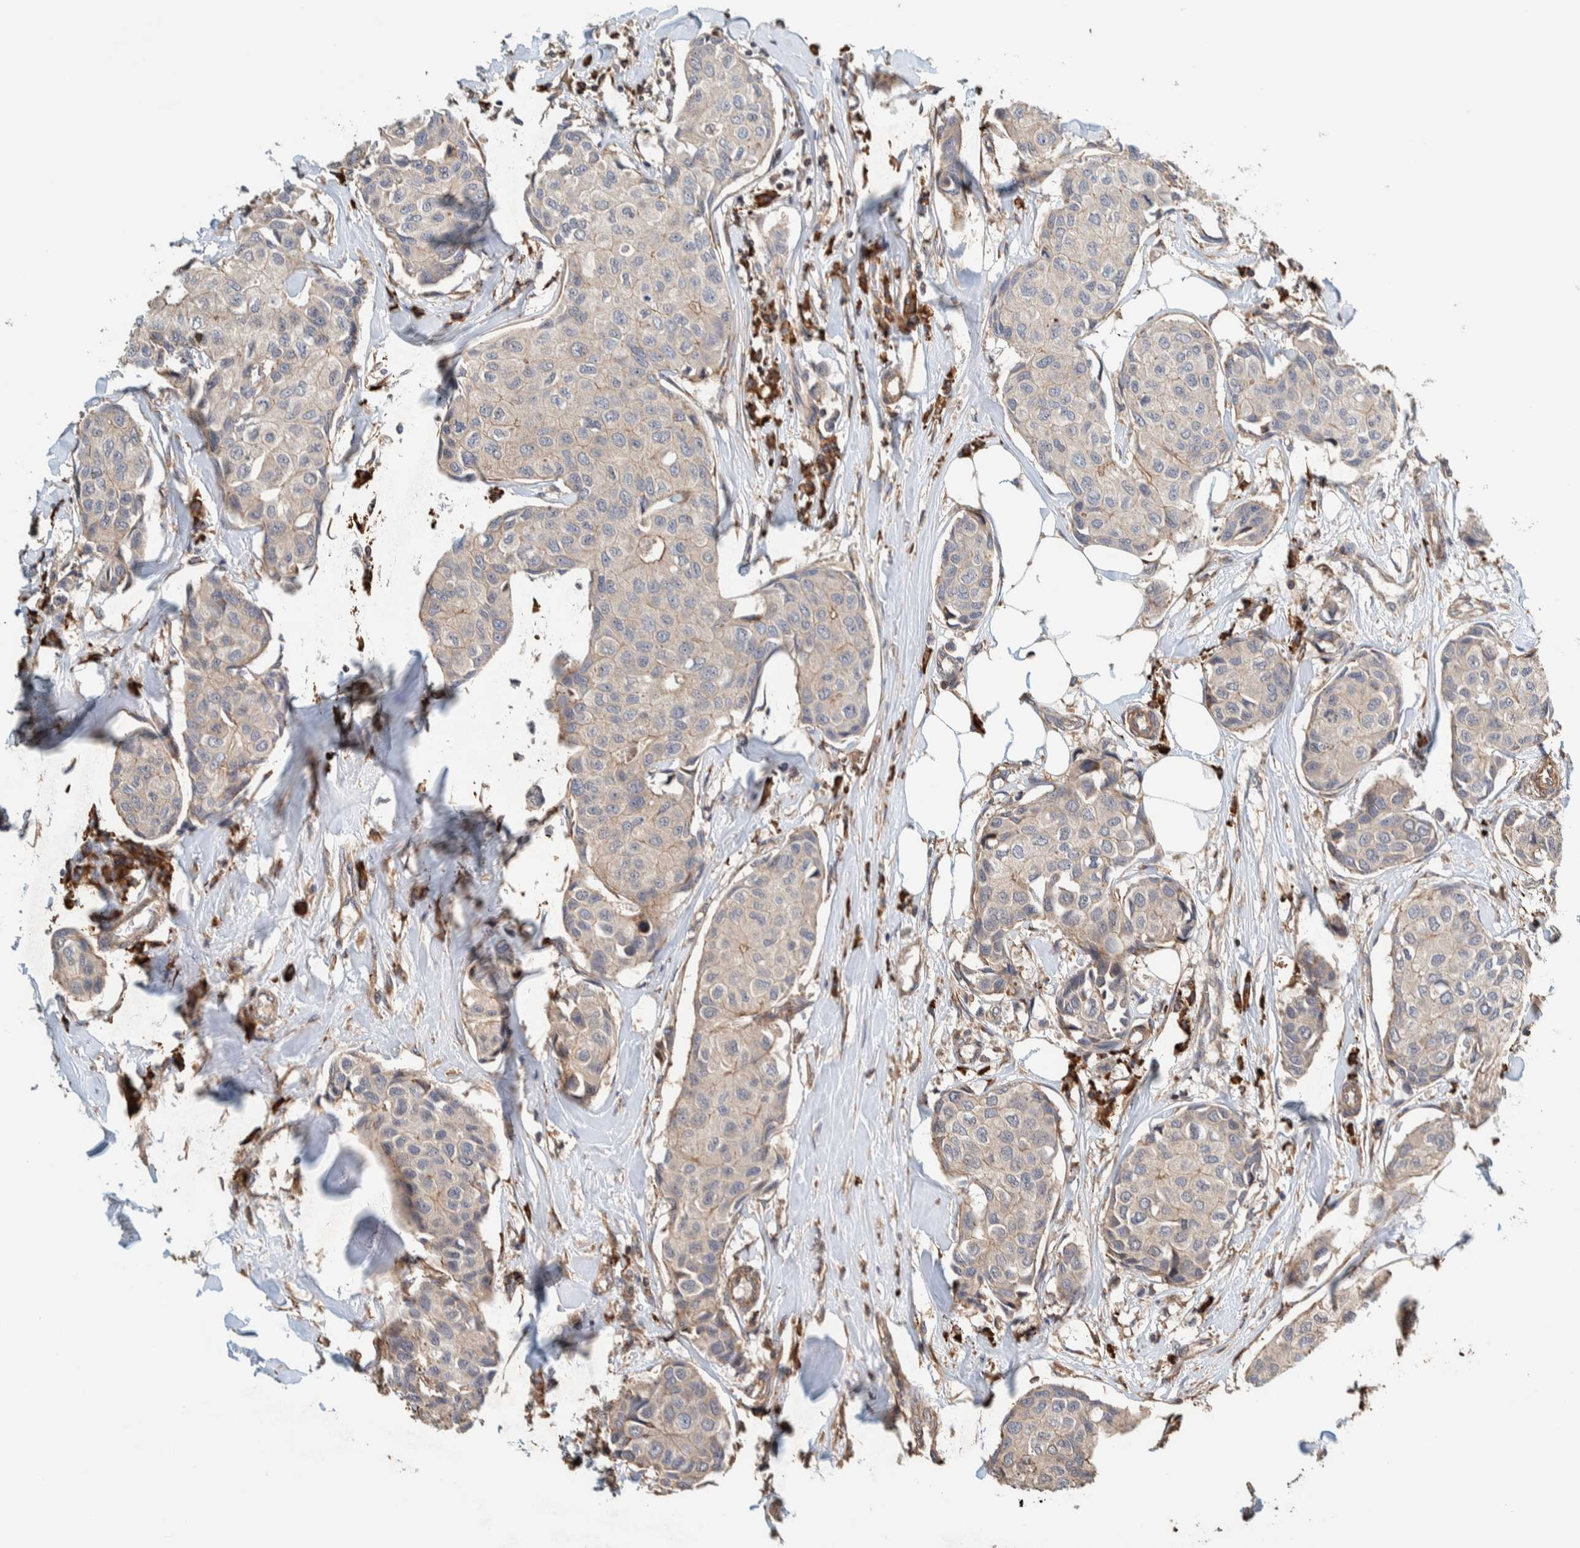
{"staining": {"intensity": "weak", "quantity": "25%-75%", "location": "cytoplasmic/membranous"}, "tissue": "breast cancer", "cell_type": "Tumor cells", "image_type": "cancer", "snomed": [{"axis": "morphology", "description": "Duct carcinoma"}, {"axis": "topography", "description": "Breast"}], "caption": "Protein expression analysis of breast cancer (intraductal carcinoma) reveals weak cytoplasmic/membranous staining in approximately 25%-75% of tumor cells. The staining is performed using DAB (3,3'-diaminobenzidine) brown chromogen to label protein expression. The nuclei are counter-stained blue using hematoxylin.", "gene": "PLA2G3", "patient": {"sex": "female", "age": 80}}